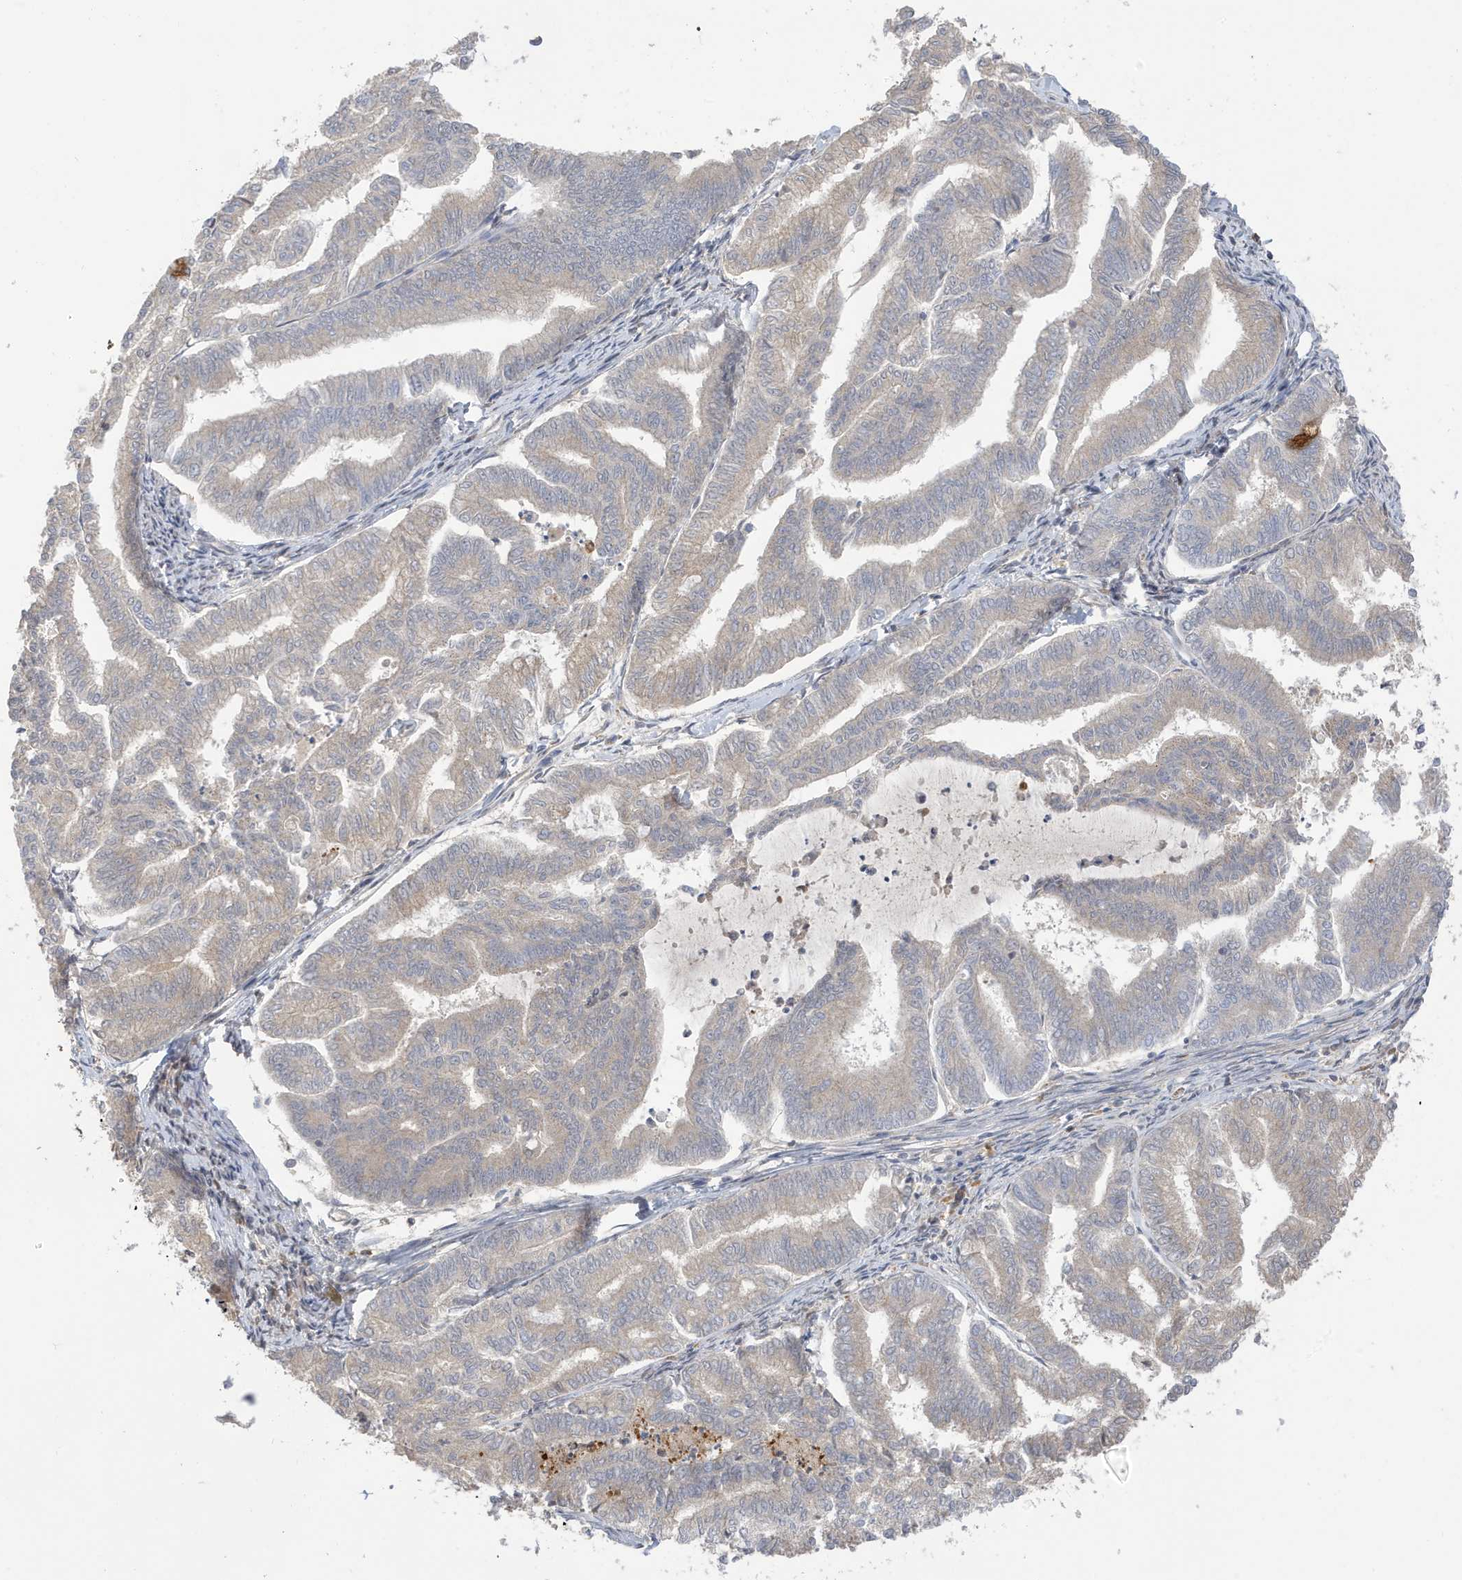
{"staining": {"intensity": "negative", "quantity": "none", "location": "none"}, "tissue": "endometrial cancer", "cell_type": "Tumor cells", "image_type": "cancer", "snomed": [{"axis": "morphology", "description": "Adenocarcinoma, NOS"}, {"axis": "topography", "description": "Endometrium"}], "caption": "This is a photomicrograph of immunohistochemistry staining of endometrial cancer, which shows no expression in tumor cells.", "gene": "TAB3", "patient": {"sex": "female", "age": 79}}